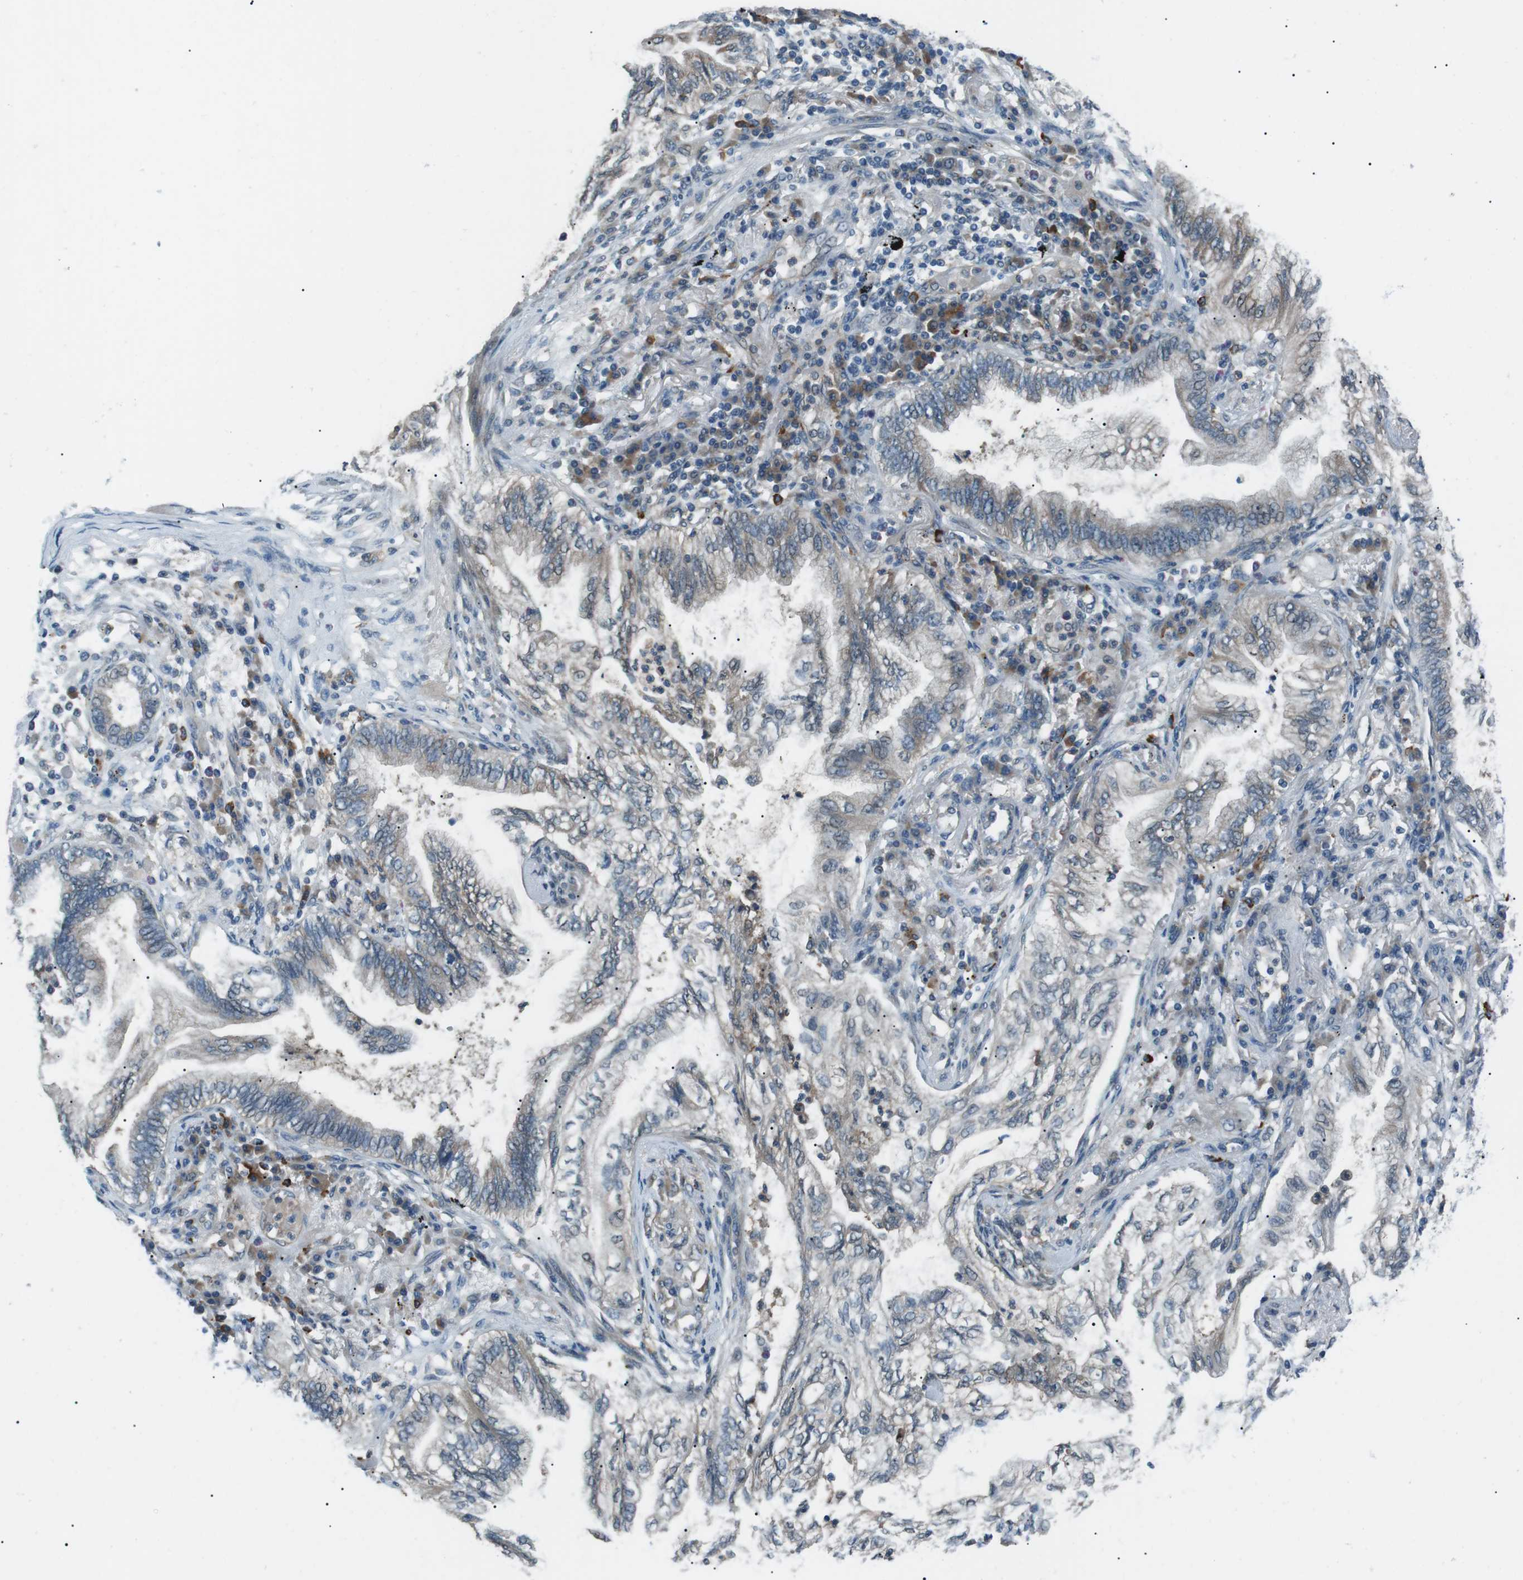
{"staining": {"intensity": "weak", "quantity": "<25%", "location": "cytoplasmic/membranous"}, "tissue": "lung cancer", "cell_type": "Tumor cells", "image_type": "cancer", "snomed": [{"axis": "morphology", "description": "Normal tissue, NOS"}, {"axis": "morphology", "description": "Adenocarcinoma, NOS"}, {"axis": "topography", "description": "Bronchus"}, {"axis": "topography", "description": "Lung"}], "caption": "This is an immunohistochemistry (IHC) photomicrograph of lung cancer (adenocarcinoma). There is no positivity in tumor cells.", "gene": "LRIG2", "patient": {"sex": "female", "age": 70}}